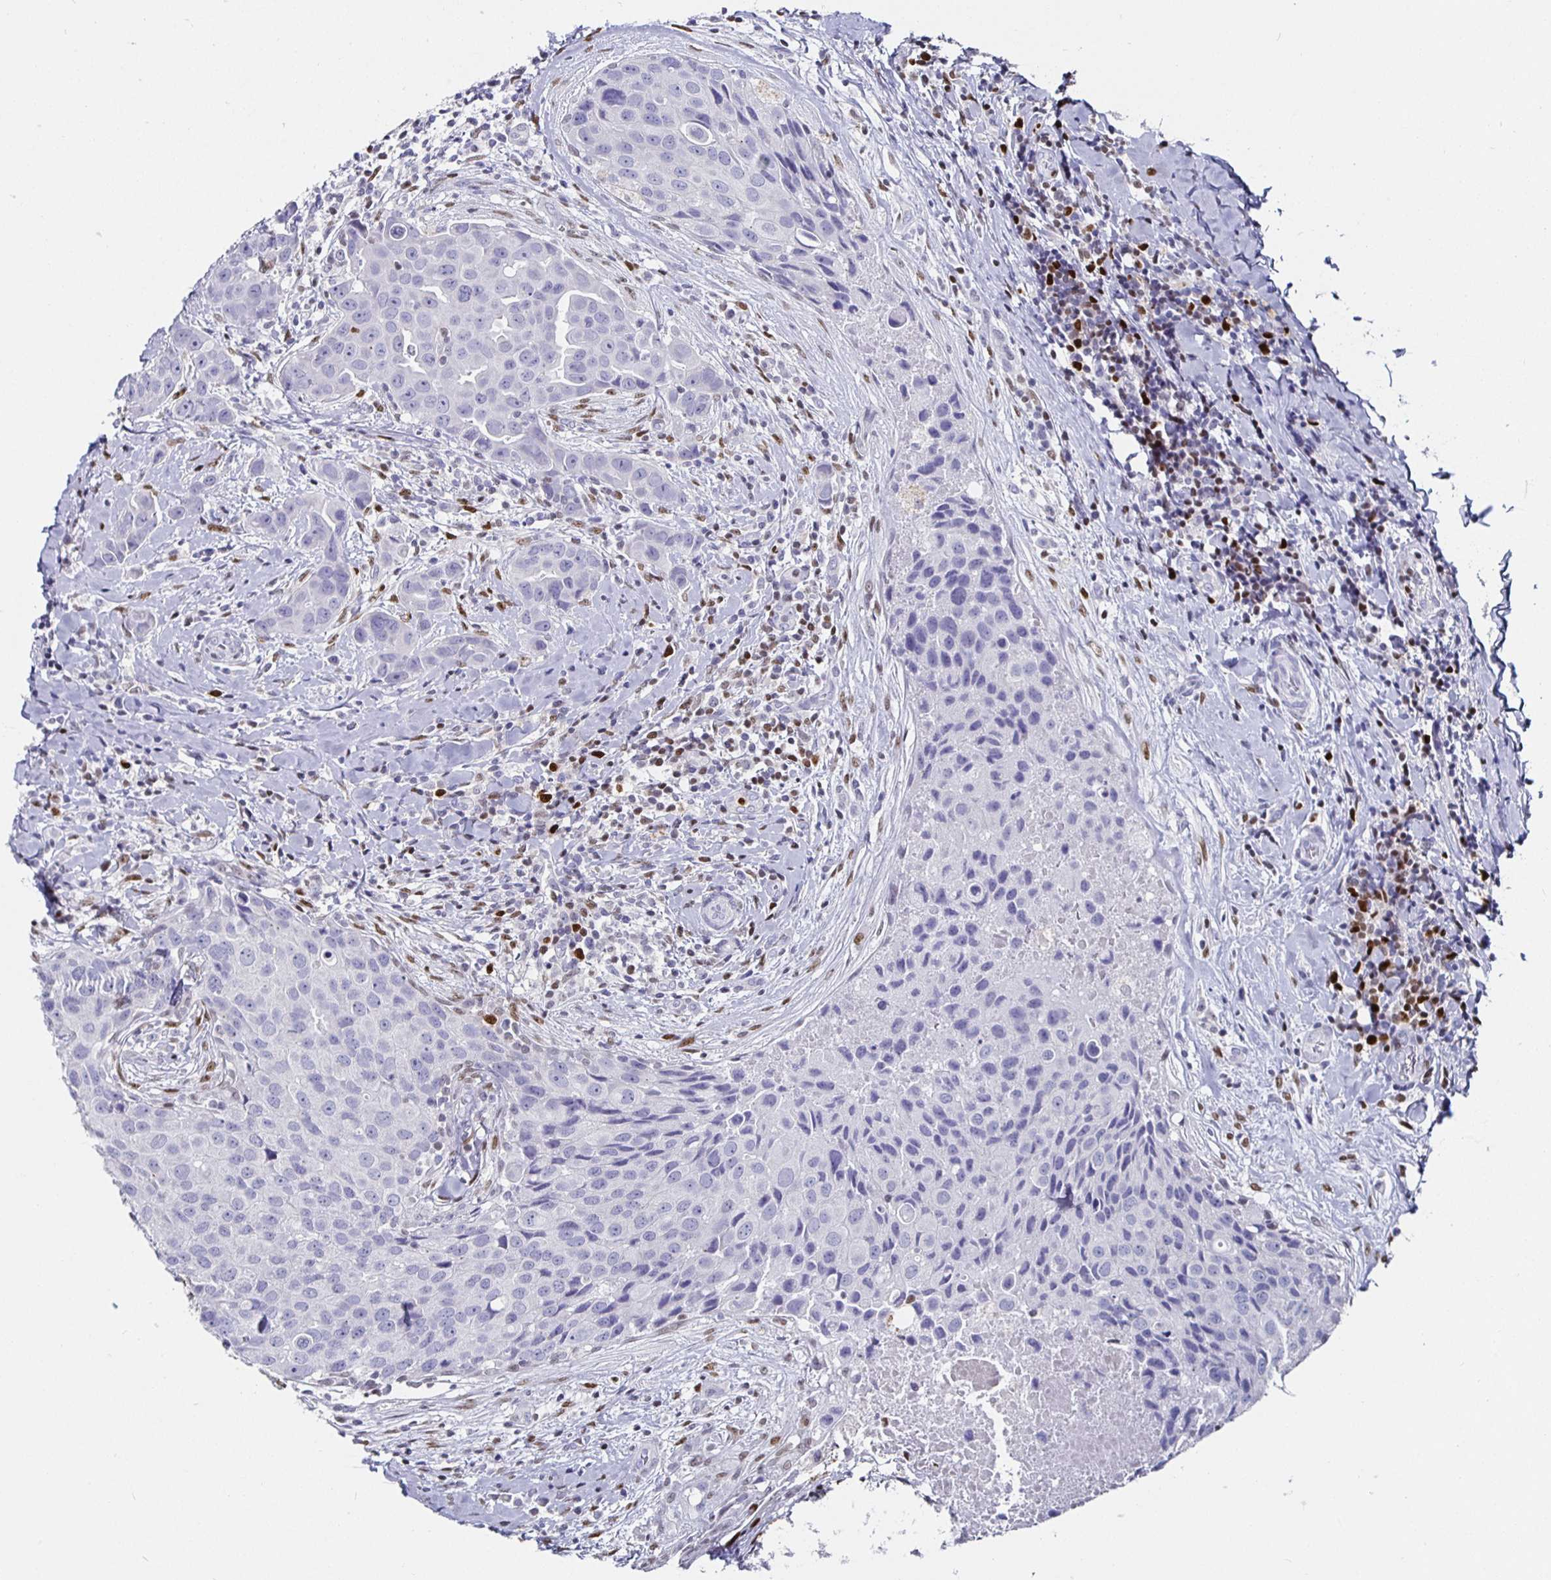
{"staining": {"intensity": "negative", "quantity": "none", "location": "none"}, "tissue": "breast cancer", "cell_type": "Tumor cells", "image_type": "cancer", "snomed": [{"axis": "morphology", "description": "Duct carcinoma"}, {"axis": "topography", "description": "Breast"}], "caption": "Tumor cells are negative for protein expression in human breast cancer.", "gene": "RUNX2", "patient": {"sex": "female", "age": 24}}